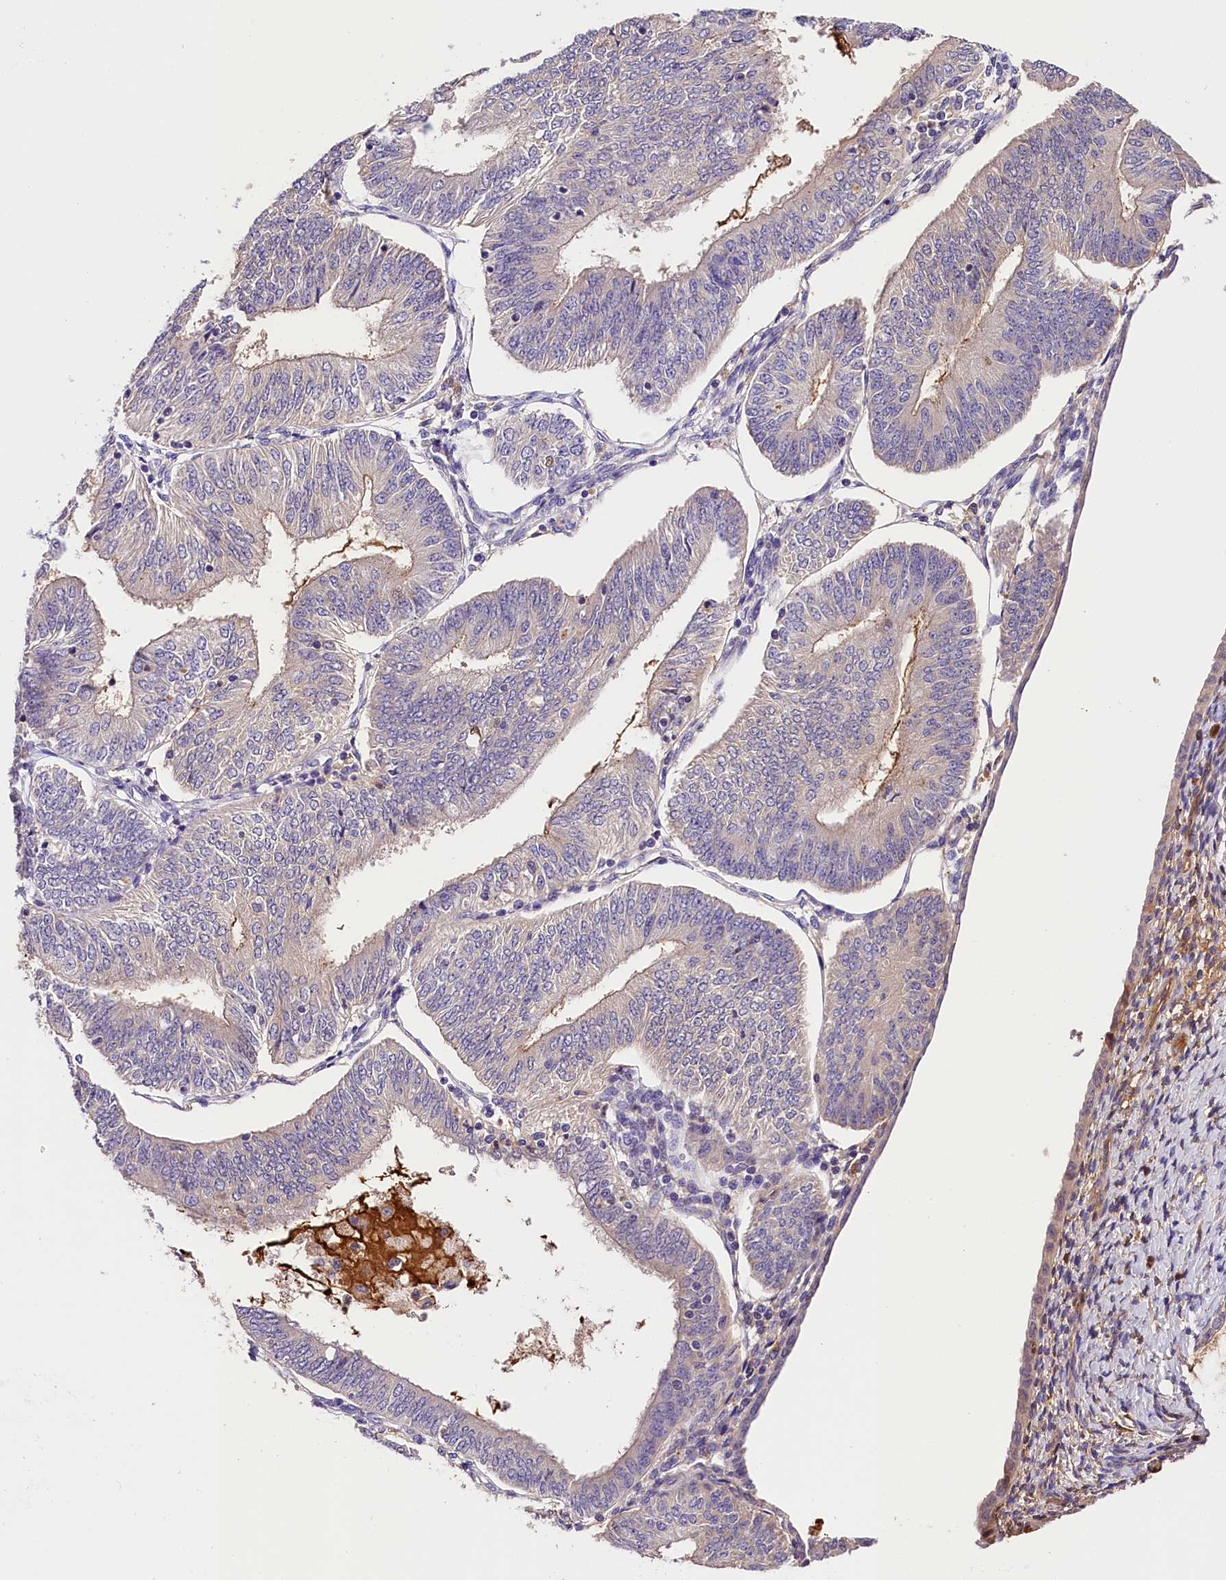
{"staining": {"intensity": "negative", "quantity": "none", "location": "none"}, "tissue": "endometrial cancer", "cell_type": "Tumor cells", "image_type": "cancer", "snomed": [{"axis": "morphology", "description": "Adenocarcinoma, NOS"}, {"axis": "topography", "description": "Endometrium"}], "caption": "The image reveals no significant expression in tumor cells of endometrial cancer. (DAB (3,3'-diaminobenzidine) immunohistochemistry (IHC) visualized using brightfield microscopy, high magnification).", "gene": "ARMC6", "patient": {"sex": "female", "age": 58}}